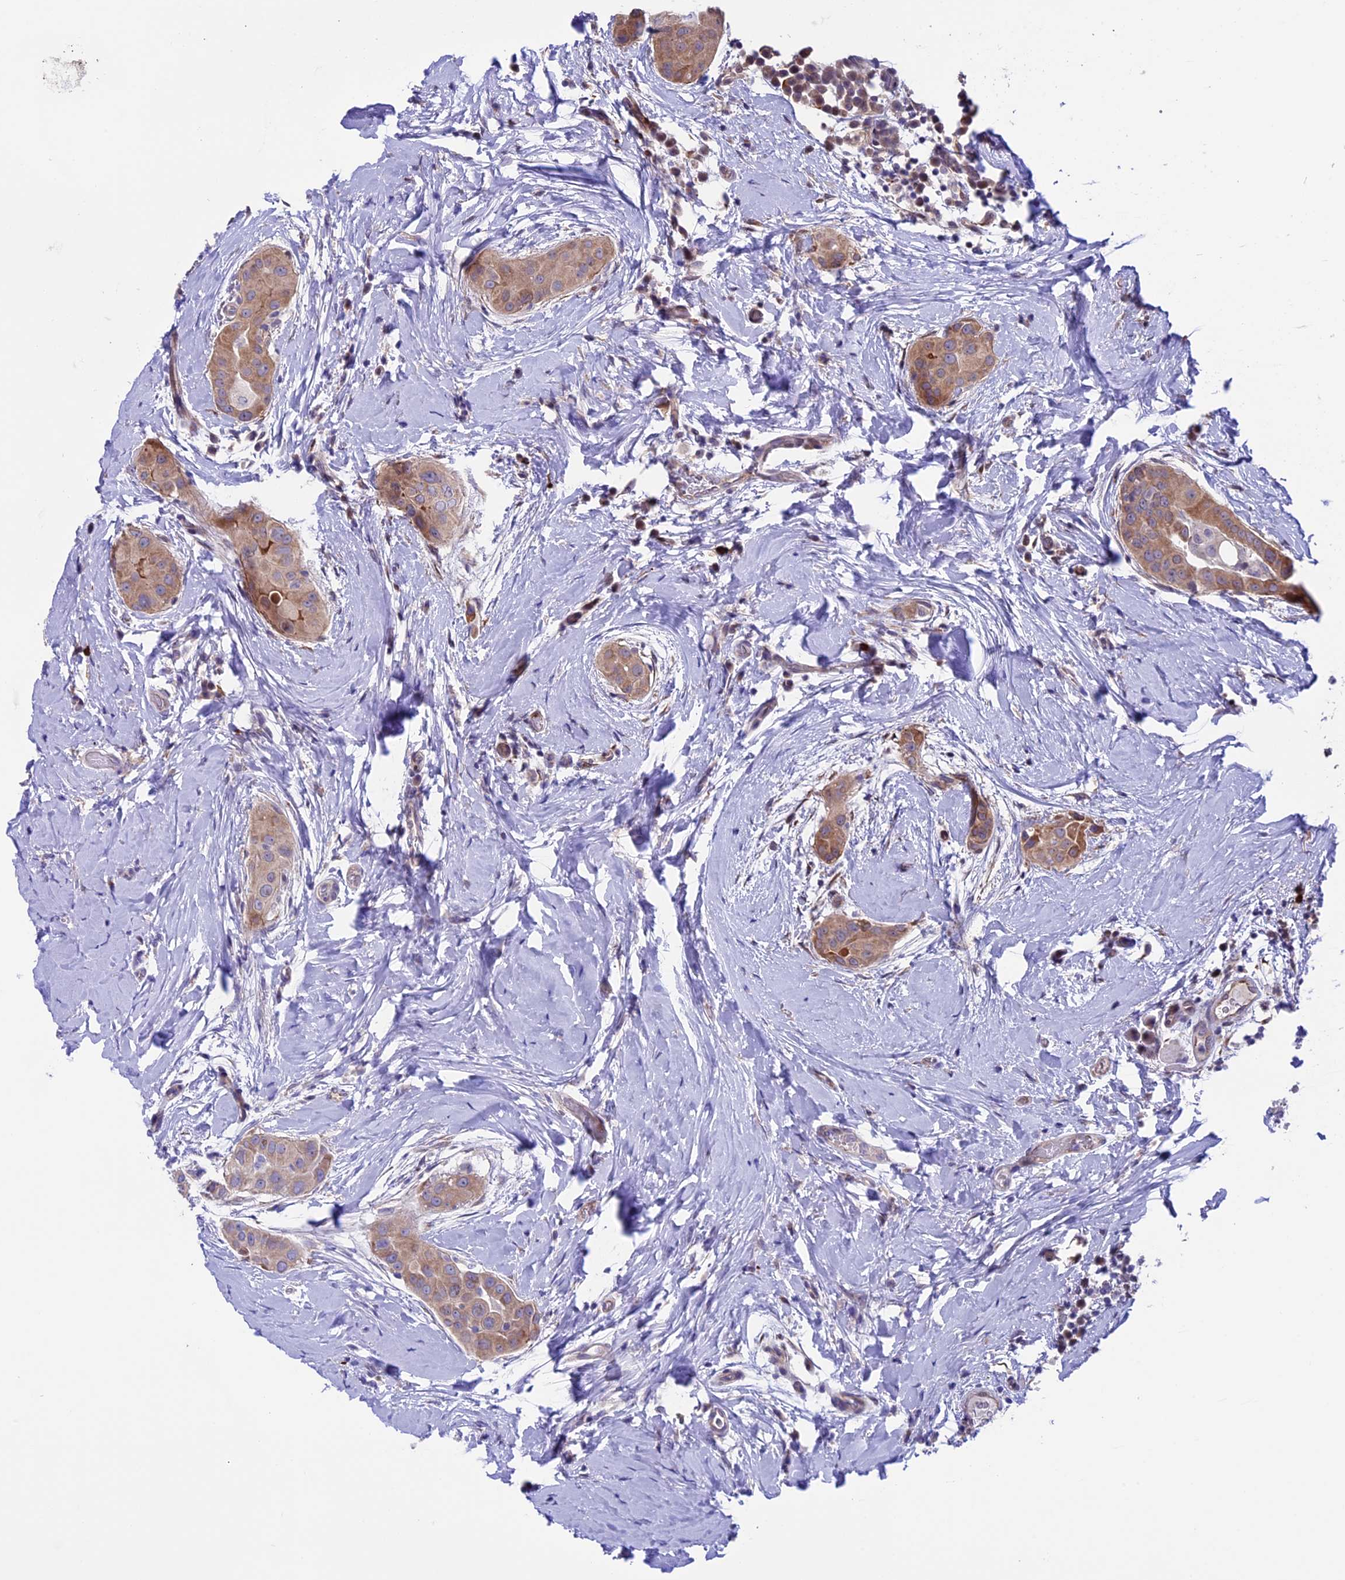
{"staining": {"intensity": "weak", "quantity": ">75%", "location": "cytoplasmic/membranous"}, "tissue": "thyroid cancer", "cell_type": "Tumor cells", "image_type": "cancer", "snomed": [{"axis": "morphology", "description": "Papillary adenocarcinoma, NOS"}, {"axis": "topography", "description": "Thyroid gland"}], "caption": "Tumor cells show low levels of weak cytoplasmic/membranous positivity in approximately >75% of cells in human thyroid papillary adenocarcinoma. The staining was performed using DAB (3,3'-diaminobenzidine), with brown indicating positive protein expression. Nuclei are stained blue with hematoxylin.", "gene": "TMEM171", "patient": {"sex": "male", "age": 33}}